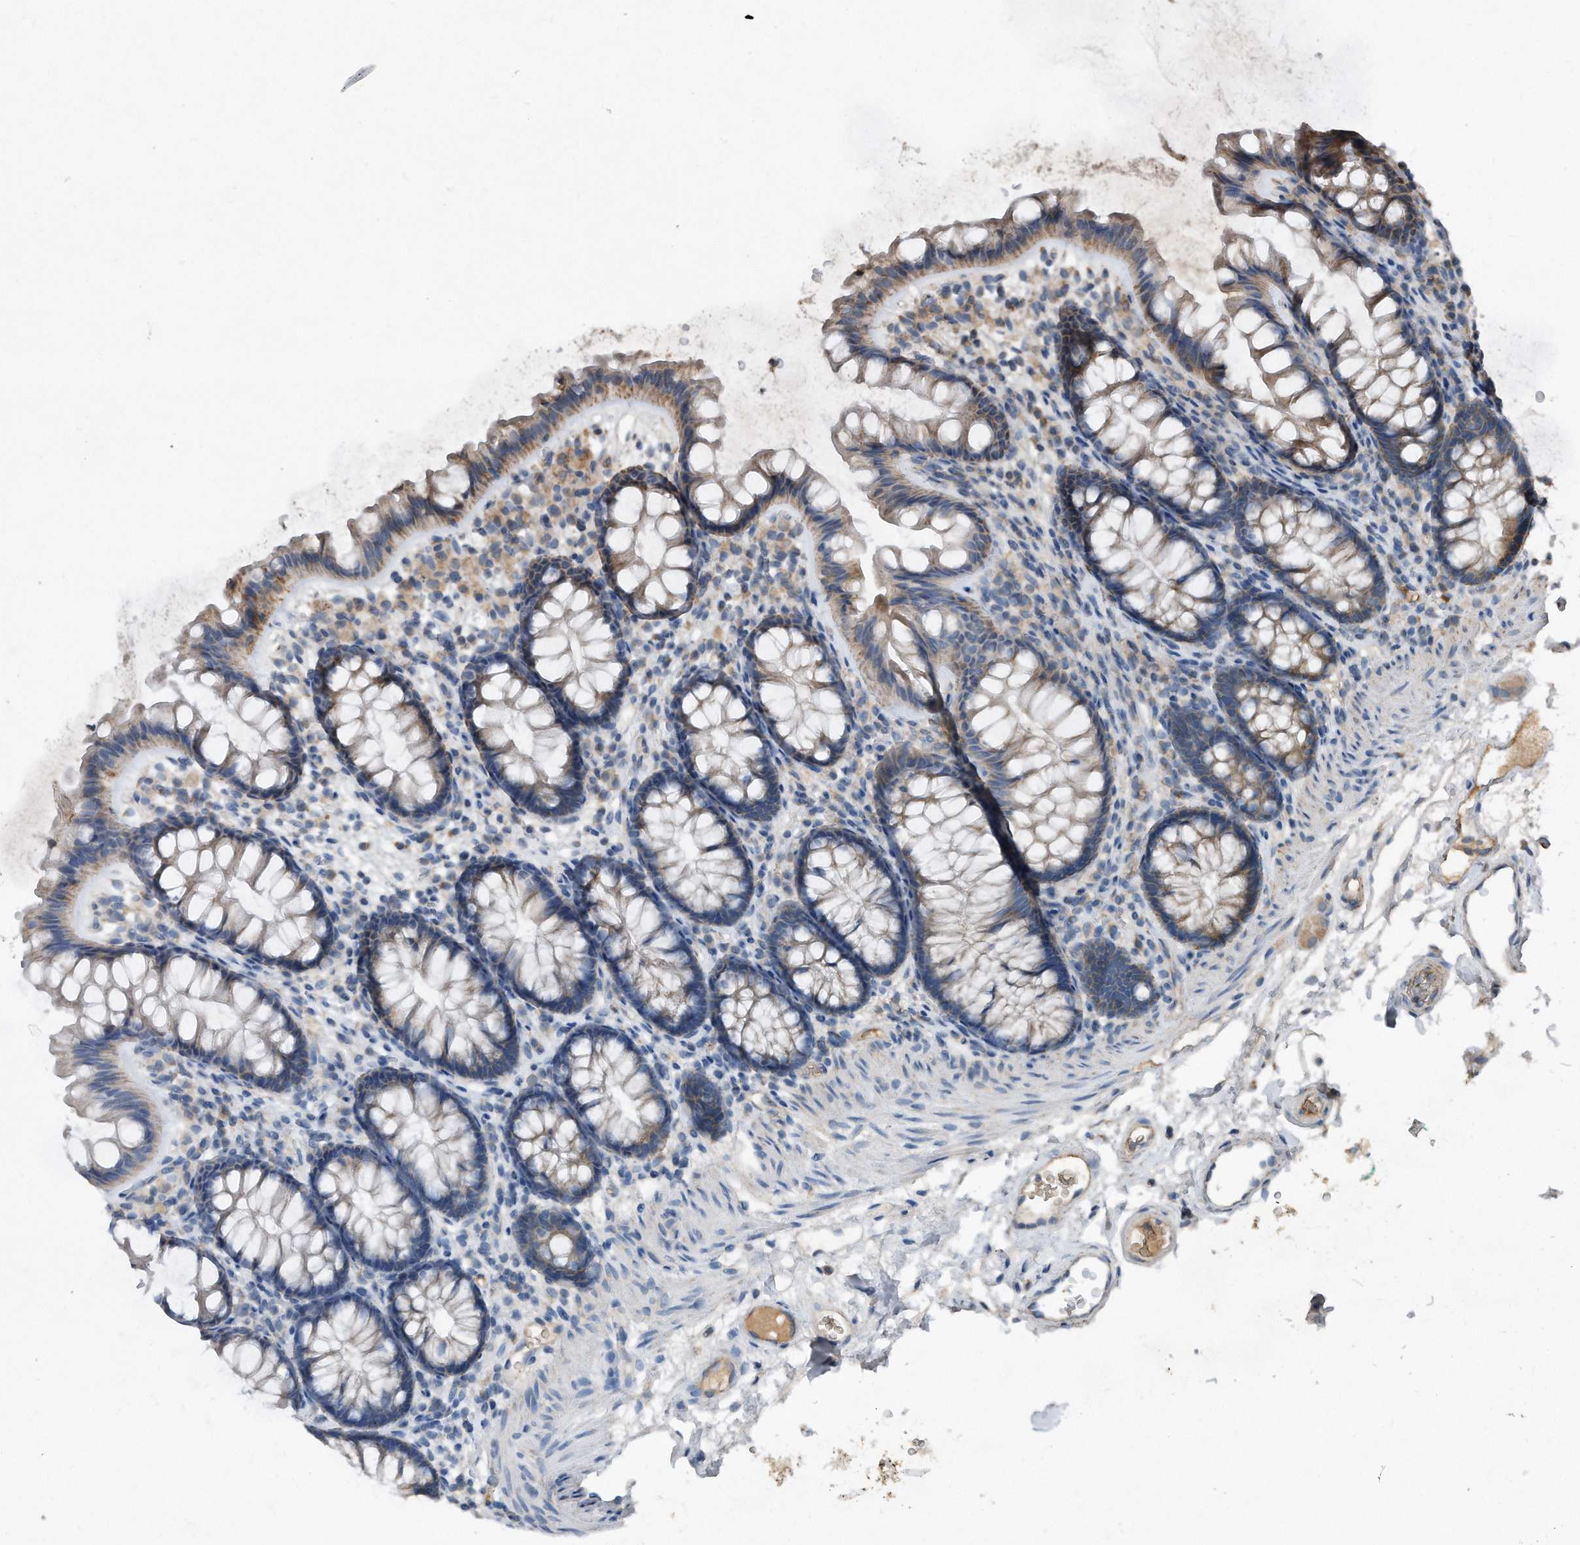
{"staining": {"intensity": "weak", "quantity": ">75%", "location": "cytoplasmic/membranous"}, "tissue": "colon", "cell_type": "Endothelial cells", "image_type": "normal", "snomed": [{"axis": "morphology", "description": "Normal tissue, NOS"}, {"axis": "topography", "description": "Colon"}], "caption": "The image reveals immunohistochemical staining of normal colon. There is weak cytoplasmic/membranous expression is seen in approximately >75% of endothelial cells. The staining was performed using DAB, with brown indicating positive protein expression. Nuclei are stained blue with hematoxylin.", "gene": "SDHA", "patient": {"sex": "female", "age": 62}}